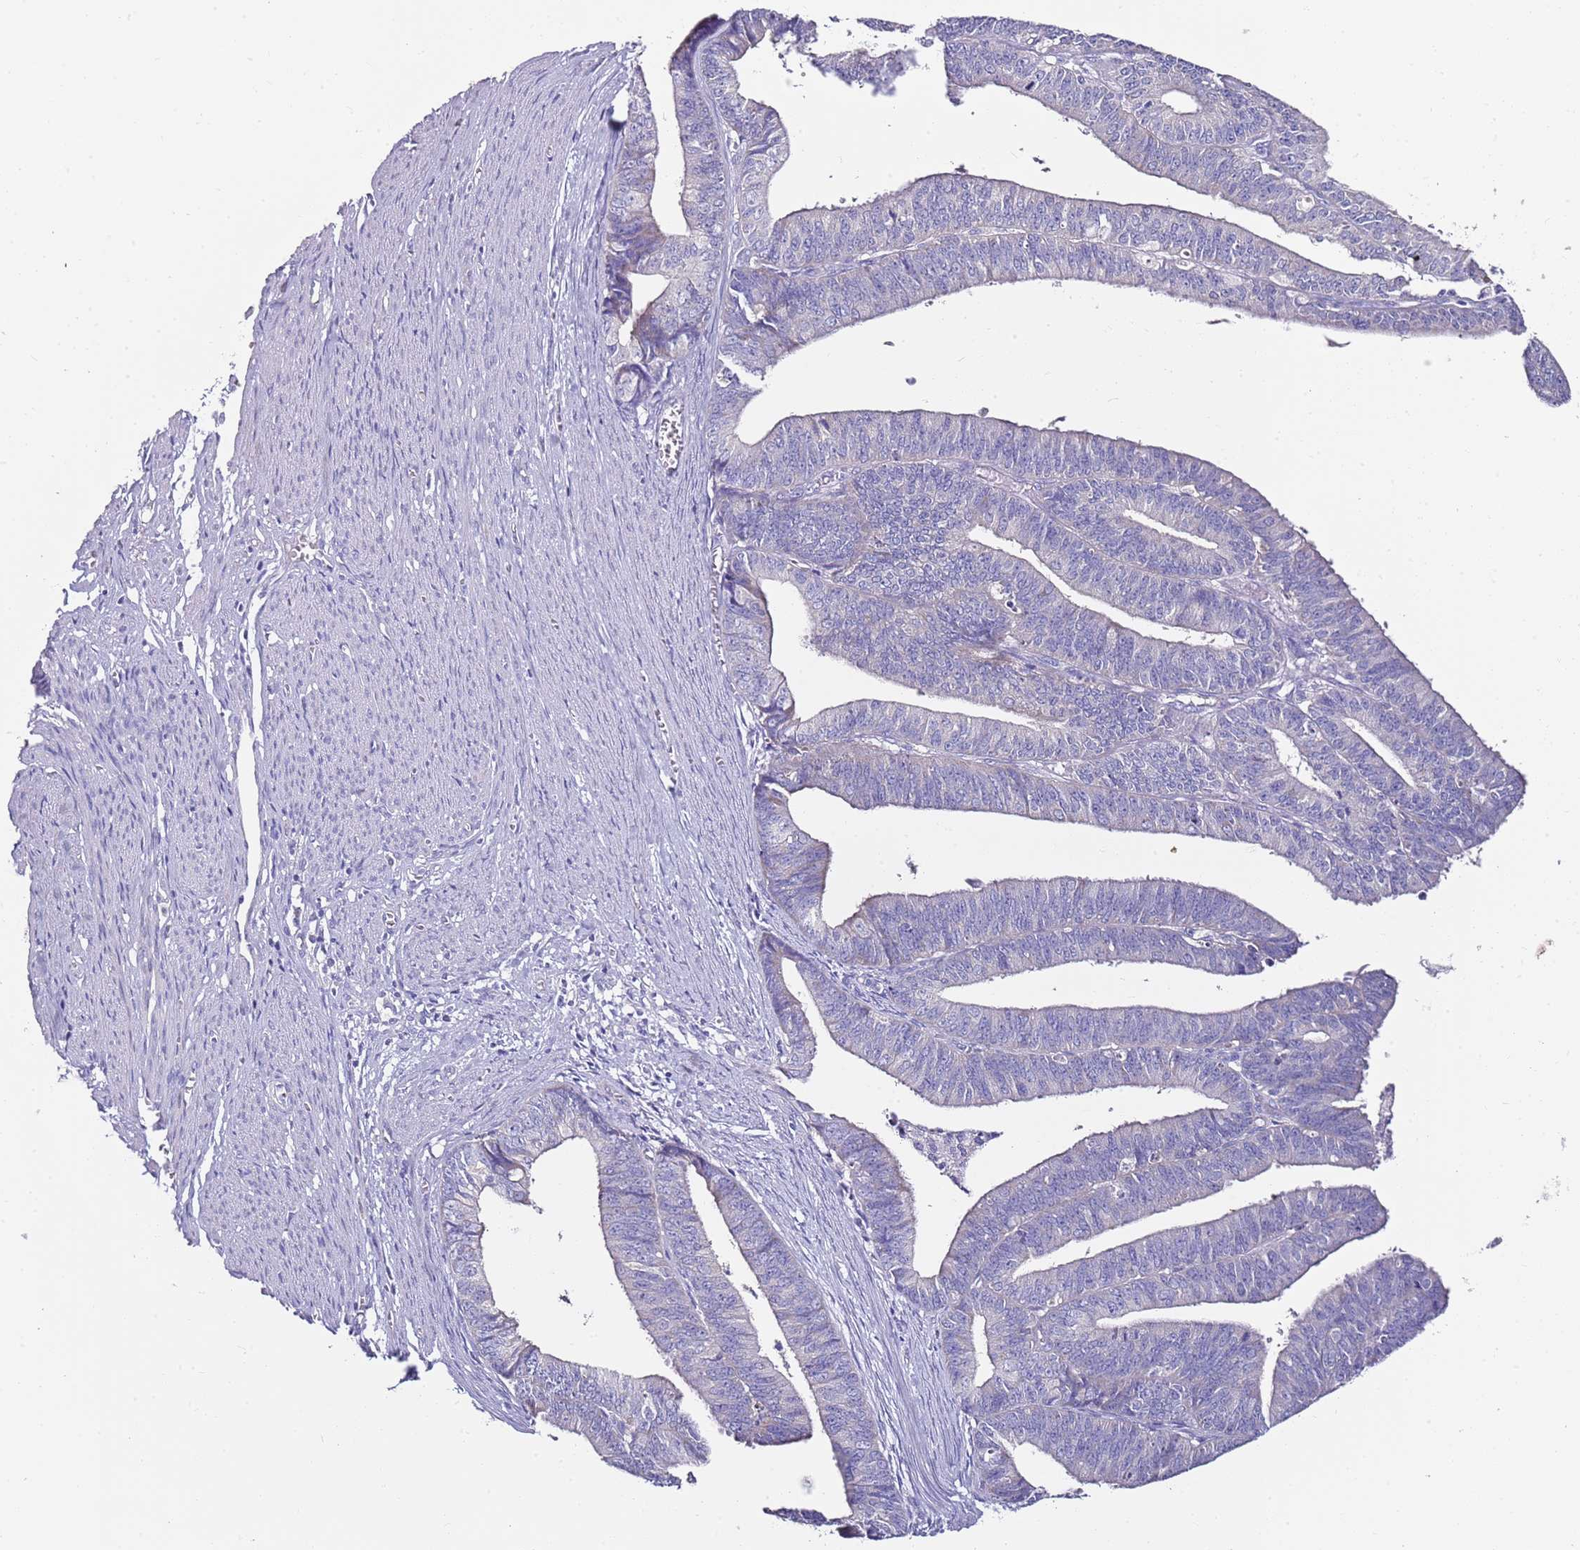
{"staining": {"intensity": "negative", "quantity": "none", "location": "none"}, "tissue": "endometrial cancer", "cell_type": "Tumor cells", "image_type": "cancer", "snomed": [{"axis": "morphology", "description": "Adenocarcinoma, NOS"}, {"axis": "topography", "description": "Endometrium"}], "caption": "DAB (3,3'-diaminobenzidine) immunohistochemical staining of endometrial cancer (adenocarcinoma) exhibits no significant expression in tumor cells. (Stains: DAB (3,3'-diaminobenzidine) immunohistochemistry (IHC) with hematoxylin counter stain, Microscopy: brightfield microscopy at high magnification).", "gene": "MYBPC3", "patient": {"sex": "female", "age": 73}}